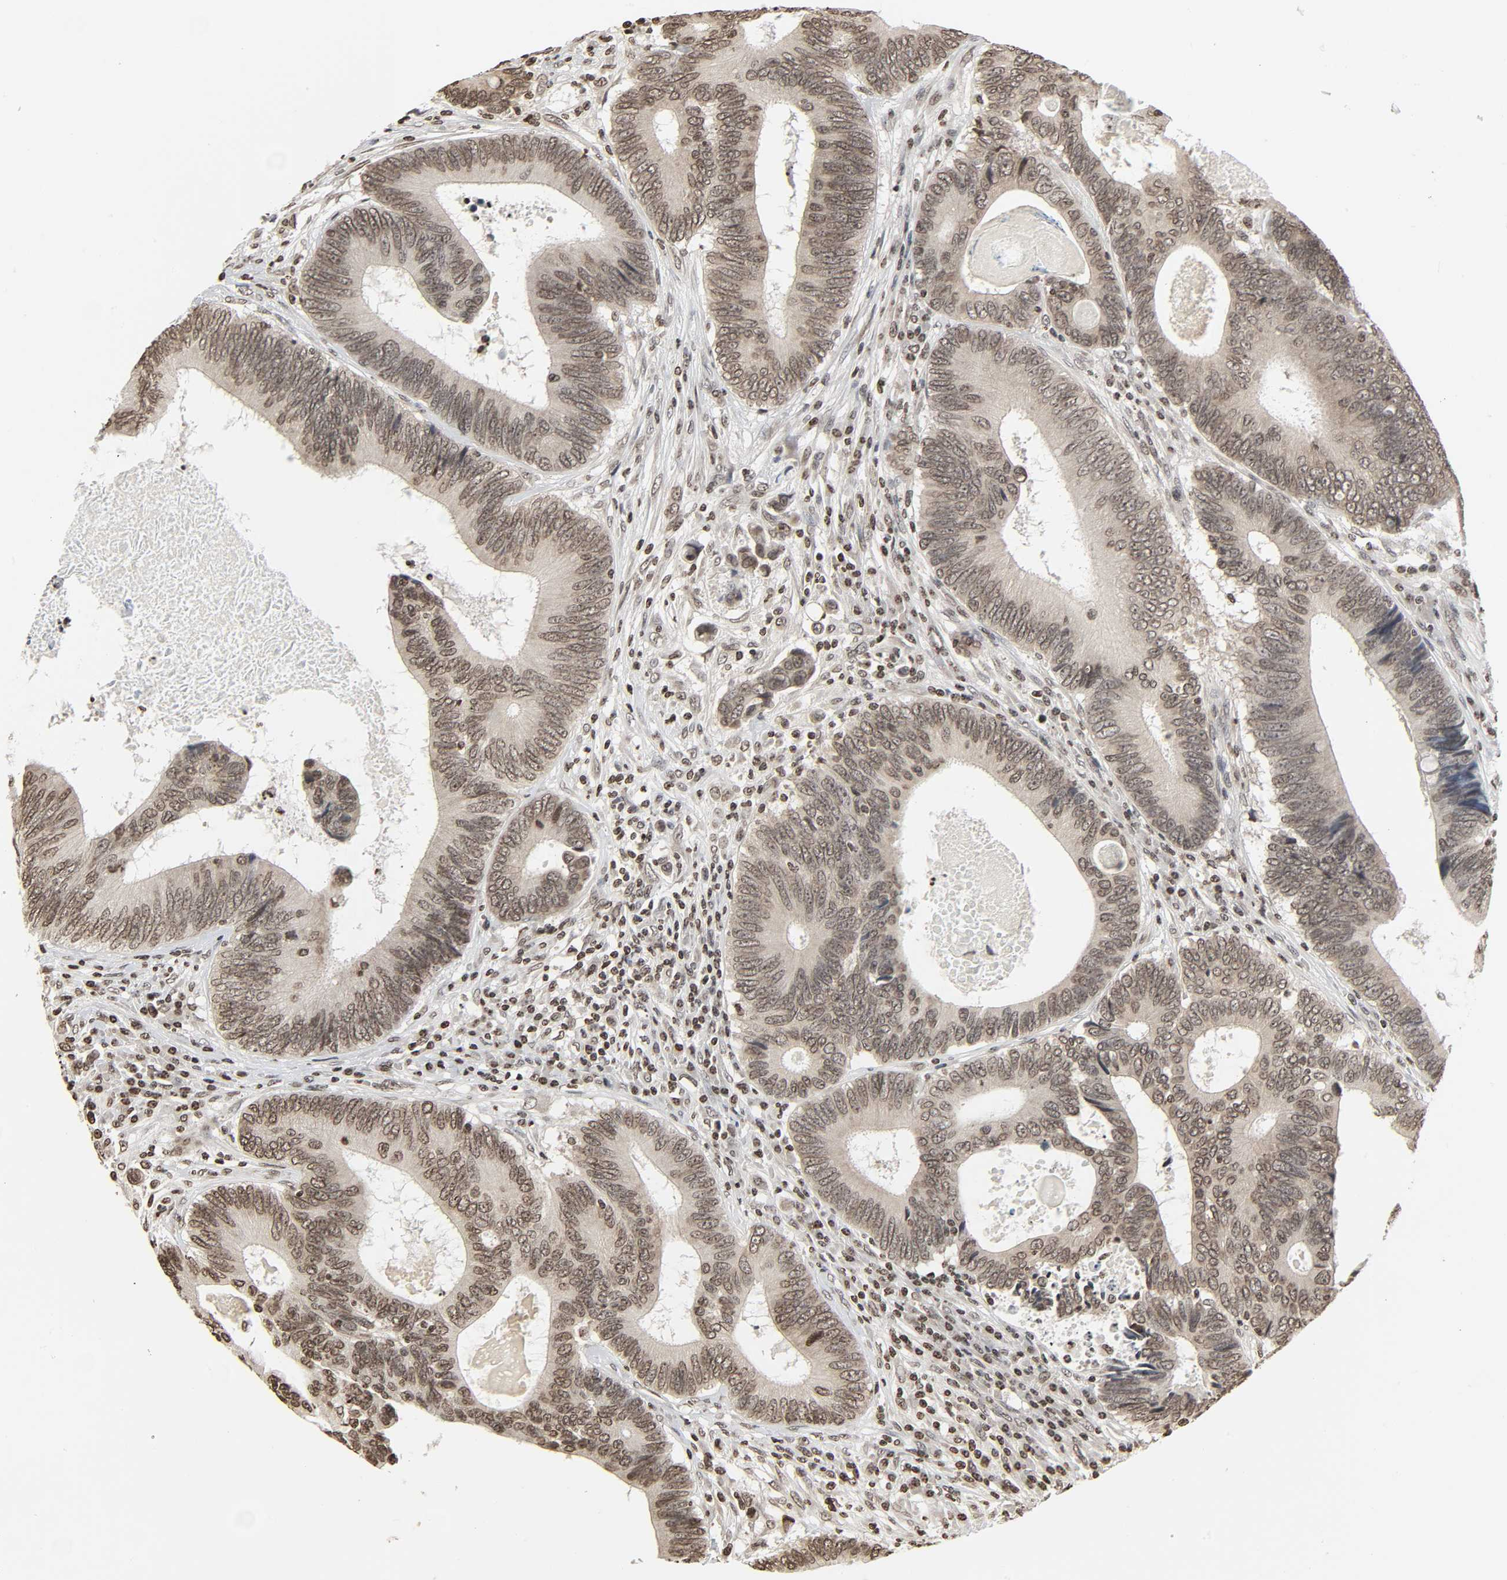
{"staining": {"intensity": "moderate", "quantity": ">75%", "location": "nuclear"}, "tissue": "colorectal cancer", "cell_type": "Tumor cells", "image_type": "cancer", "snomed": [{"axis": "morphology", "description": "Adenocarcinoma, NOS"}, {"axis": "topography", "description": "Colon"}], "caption": "Colorectal cancer (adenocarcinoma) stained with DAB (3,3'-diaminobenzidine) immunohistochemistry displays medium levels of moderate nuclear positivity in approximately >75% of tumor cells.", "gene": "ELAVL1", "patient": {"sex": "female", "age": 78}}